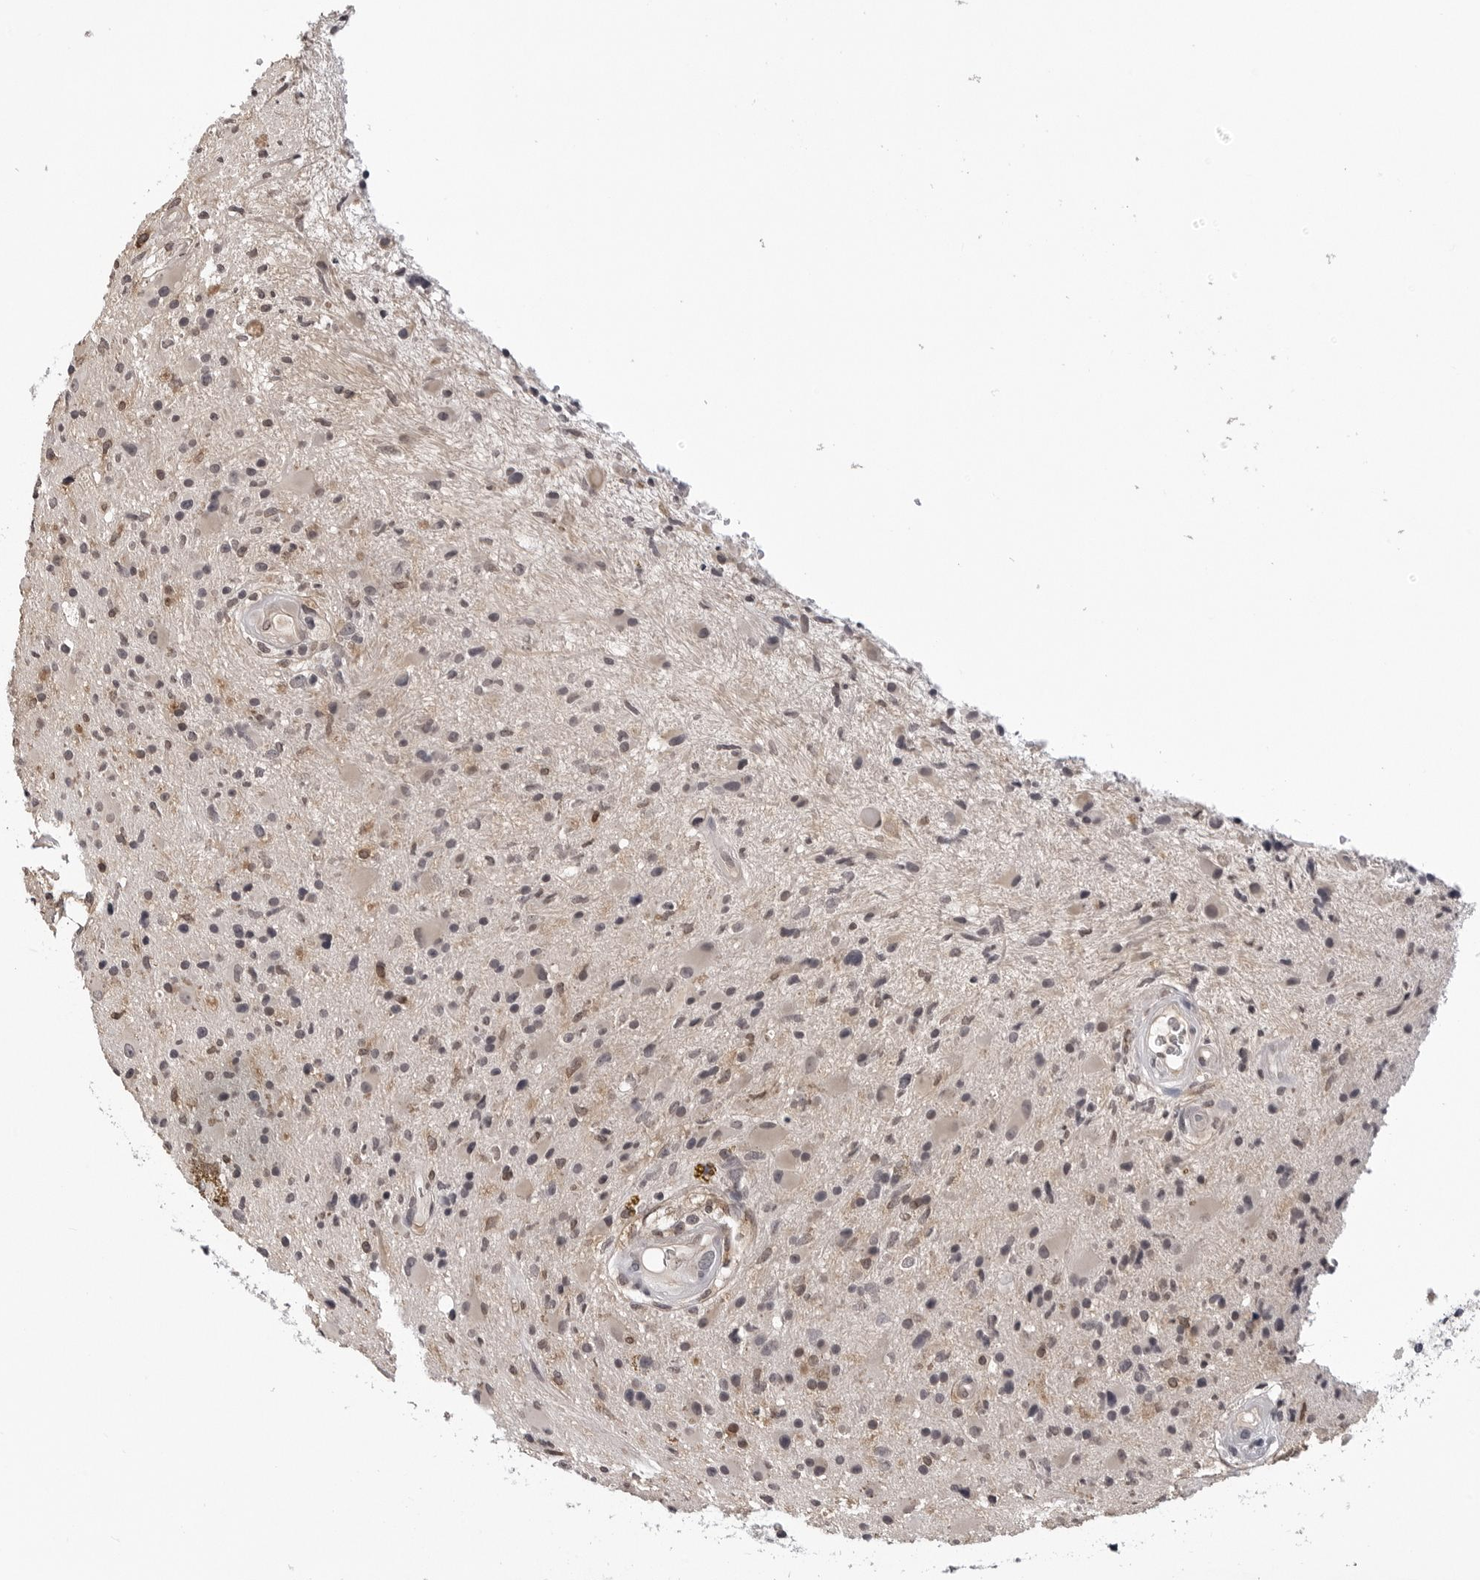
{"staining": {"intensity": "weak", "quantity": "<25%", "location": "nuclear"}, "tissue": "glioma", "cell_type": "Tumor cells", "image_type": "cancer", "snomed": [{"axis": "morphology", "description": "Glioma, malignant, High grade"}, {"axis": "topography", "description": "Brain"}], "caption": "Immunohistochemistry (IHC) of glioma displays no expression in tumor cells.", "gene": "TRMT13", "patient": {"sex": "male", "age": 33}}